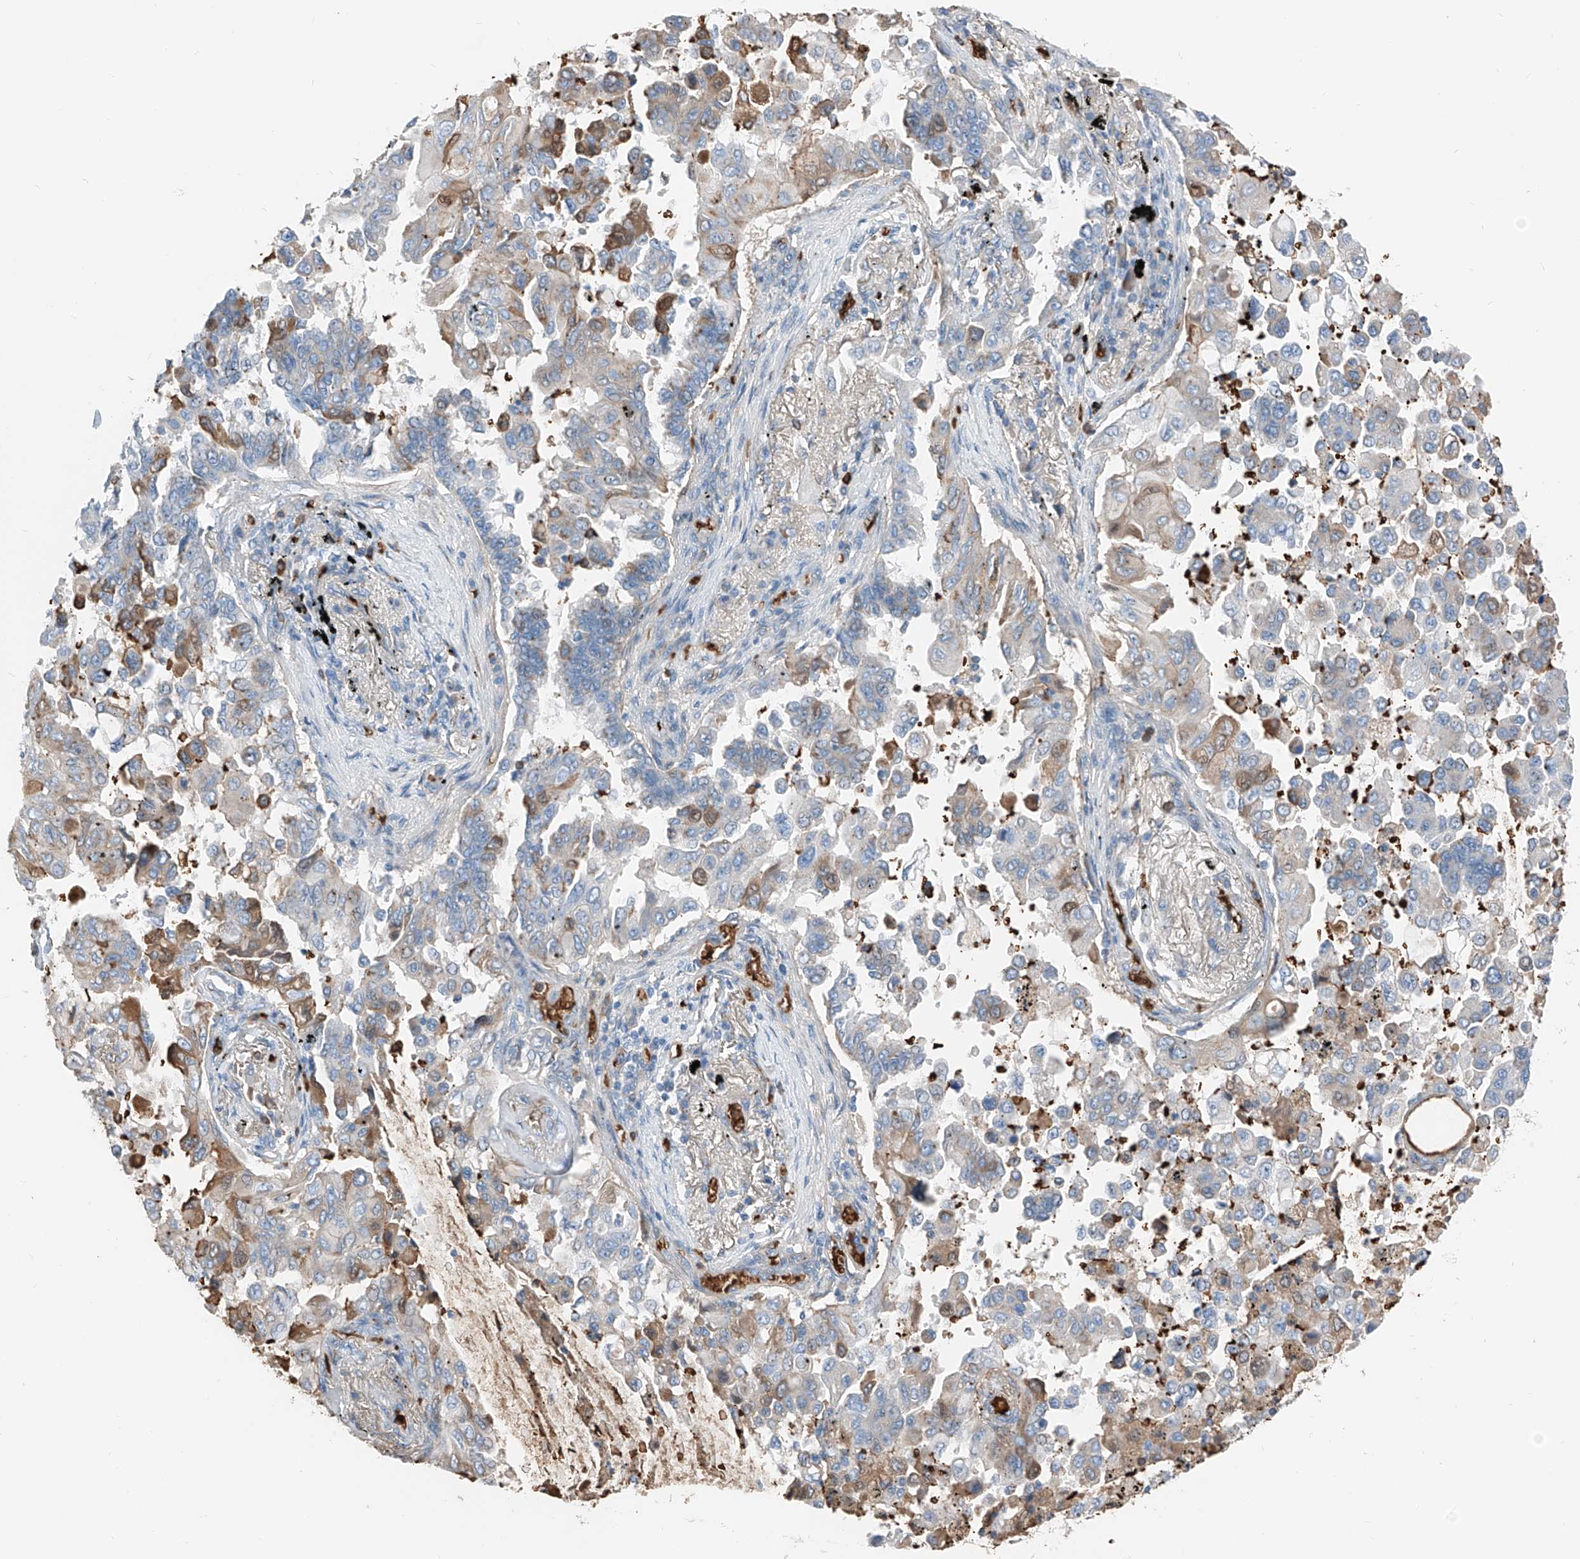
{"staining": {"intensity": "negative", "quantity": "none", "location": "none"}, "tissue": "lung cancer", "cell_type": "Tumor cells", "image_type": "cancer", "snomed": [{"axis": "morphology", "description": "Adenocarcinoma, NOS"}, {"axis": "topography", "description": "Lung"}], "caption": "Tumor cells show no significant protein expression in lung cancer.", "gene": "PRSS23", "patient": {"sex": "female", "age": 67}}